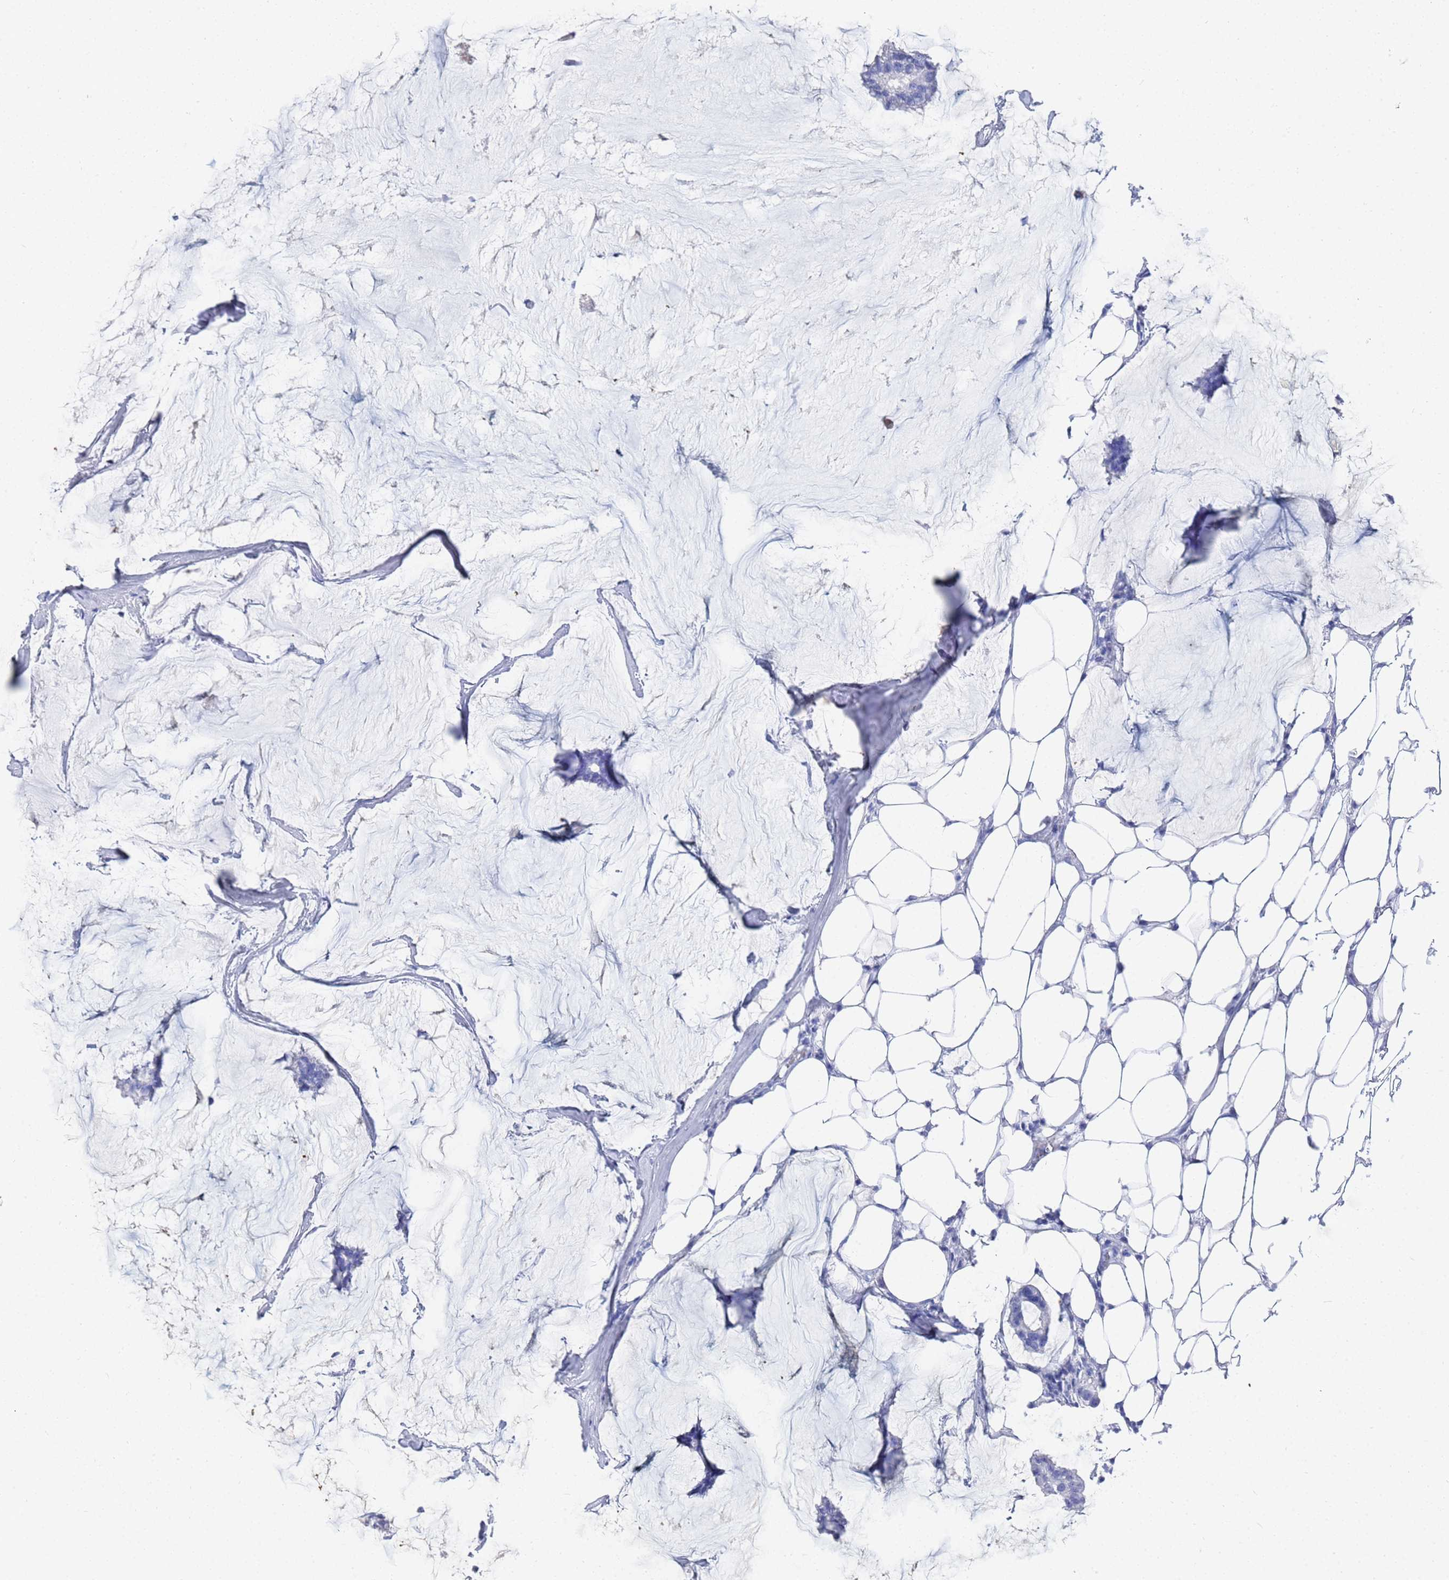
{"staining": {"intensity": "negative", "quantity": "none", "location": "none"}, "tissue": "breast cancer", "cell_type": "Tumor cells", "image_type": "cancer", "snomed": [{"axis": "morphology", "description": "Duct carcinoma"}, {"axis": "topography", "description": "Breast"}], "caption": "DAB (3,3'-diaminobenzidine) immunohistochemical staining of breast cancer exhibits no significant positivity in tumor cells.", "gene": "GGT1", "patient": {"sex": "female", "age": 93}}